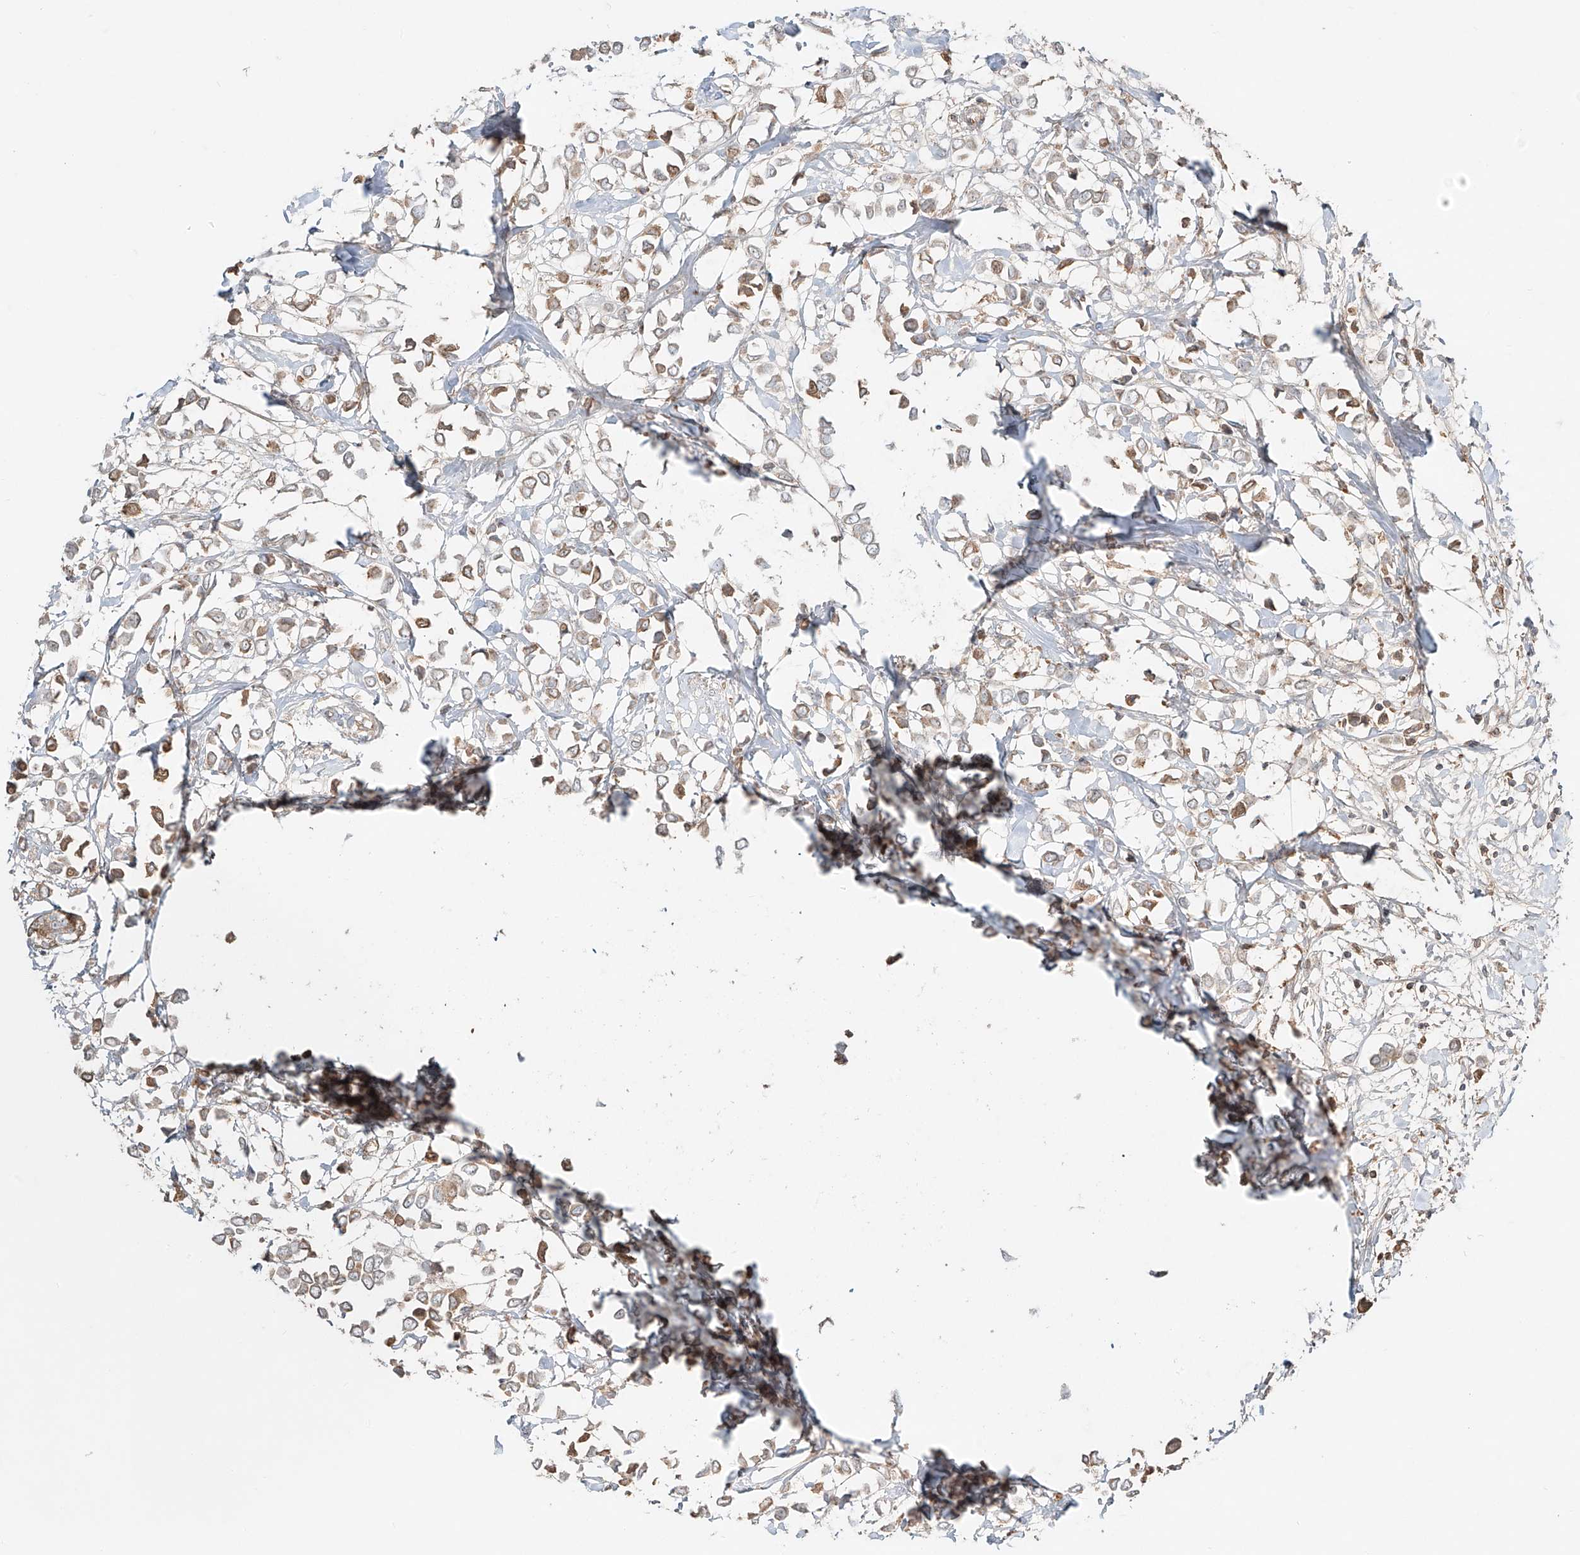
{"staining": {"intensity": "weak", "quantity": ">75%", "location": "cytoplasmic/membranous"}, "tissue": "breast cancer", "cell_type": "Tumor cells", "image_type": "cancer", "snomed": [{"axis": "morphology", "description": "Lobular carcinoma"}, {"axis": "topography", "description": "Breast"}], "caption": "Immunohistochemistry image of neoplastic tissue: human breast cancer stained using immunohistochemistry (IHC) displays low levels of weak protein expression localized specifically in the cytoplasmic/membranous of tumor cells, appearing as a cytoplasmic/membranous brown color.", "gene": "ERO1A", "patient": {"sex": "female", "age": 51}}